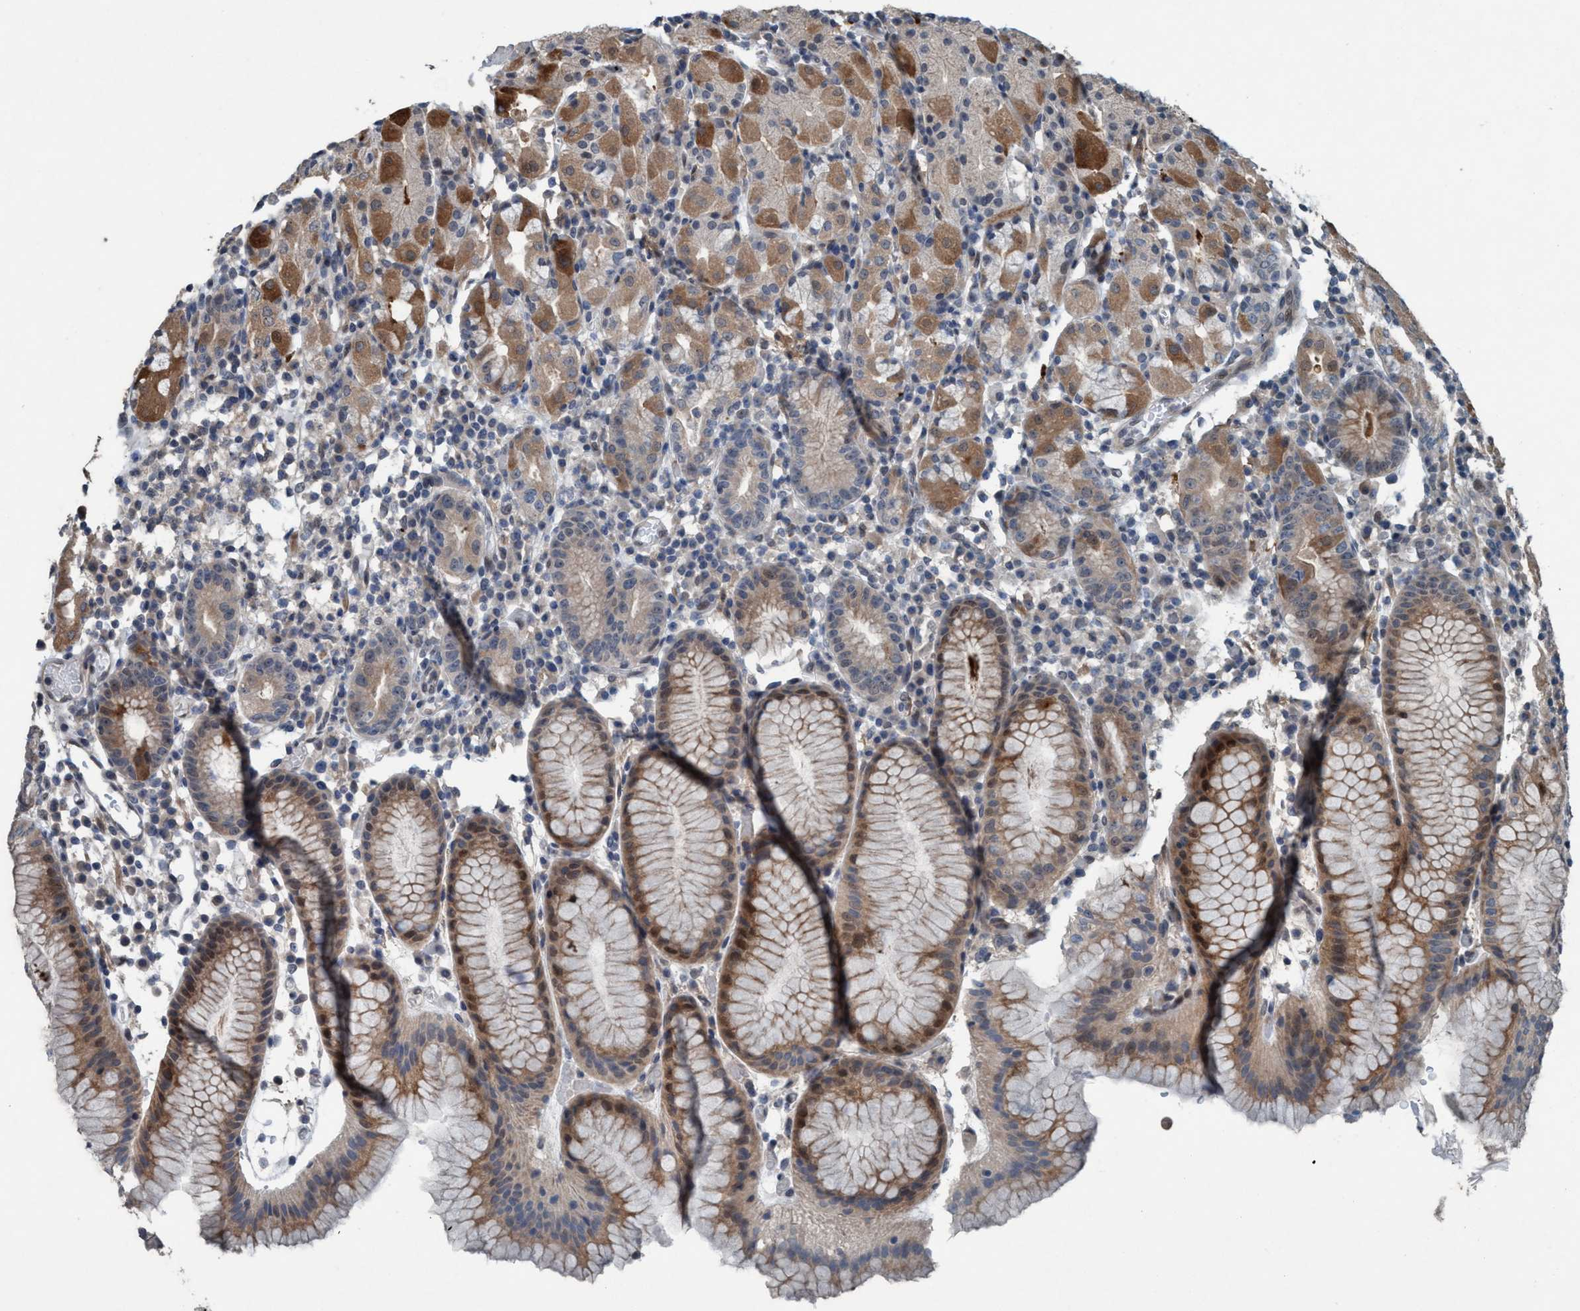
{"staining": {"intensity": "moderate", "quantity": "25%-75%", "location": "cytoplasmic/membranous"}, "tissue": "stomach", "cell_type": "Glandular cells", "image_type": "normal", "snomed": [{"axis": "morphology", "description": "Normal tissue, NOS"}, {"axis": "topography", "description": "Stomach"}, {"axis": "topography", "description": "Stomach, lower"}], "caption": "Protein analysis of normal stomach demonstrates moderate cytoplasmic/membranous expression in approximately 25%-75% of glandular cells.", "gene": "NISCH", "patient": {"sex": "female", "age": 75}}